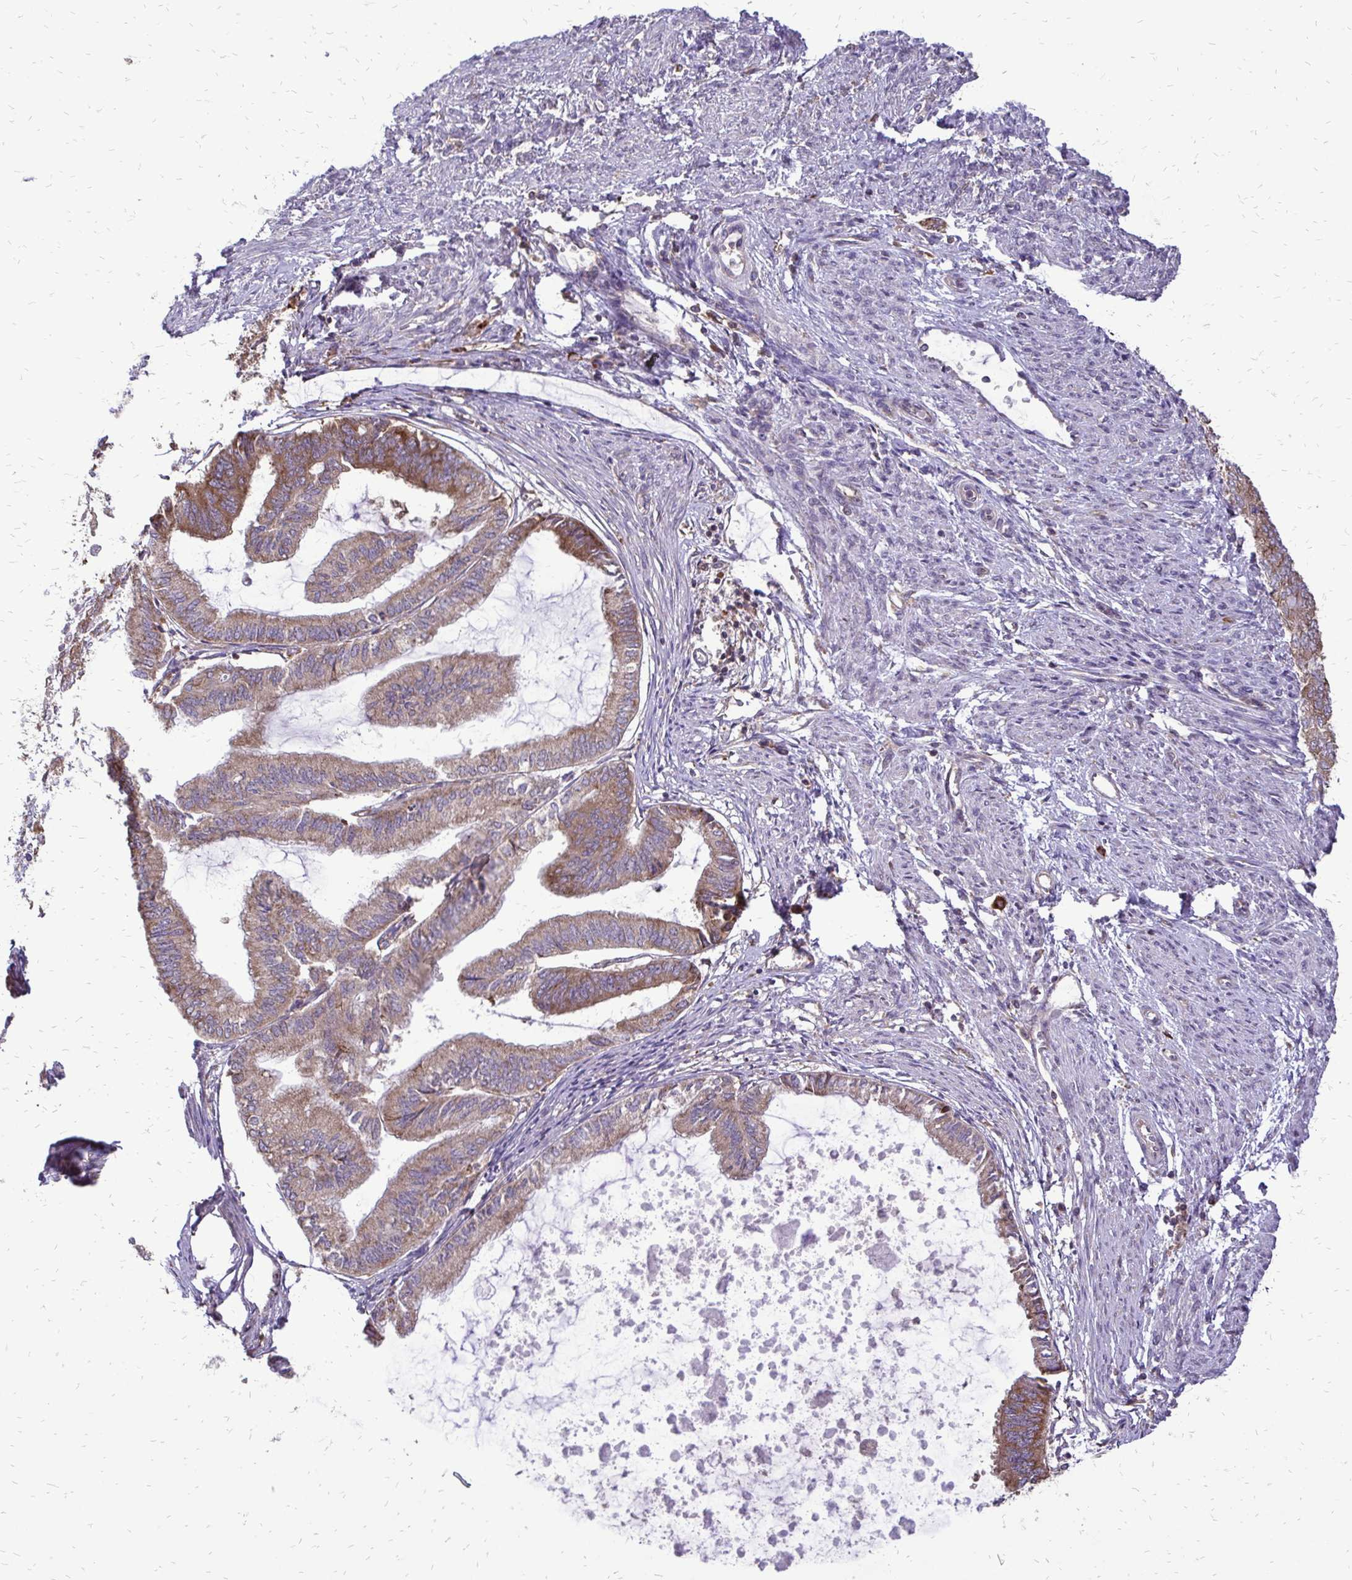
{"staining": {"intensity": "moderate", "quantity": ">75%", "location": "cytoplasmic/membranous"}, "tissue": "endometrial cancer", "cell_type": "Tumor cells", "image_type": "cancer", "snomed": [{"axis": "morphology", "description": "Adenocarcinoma, NOS"}, {"axis": "topography", "description": "Endometrium"}], "caption": "IHC photomicrograph of neoplastic tissue: endometrial cancer stained using IHC exhibits medium levels of moderate protein expression localized specifically in the cytoplasmic/membranous of tumor cells, appearing as a cytoplasmic/membranous brown color.", "gene": "RPS3", "patient": {"sex": "female", "age": 86}}